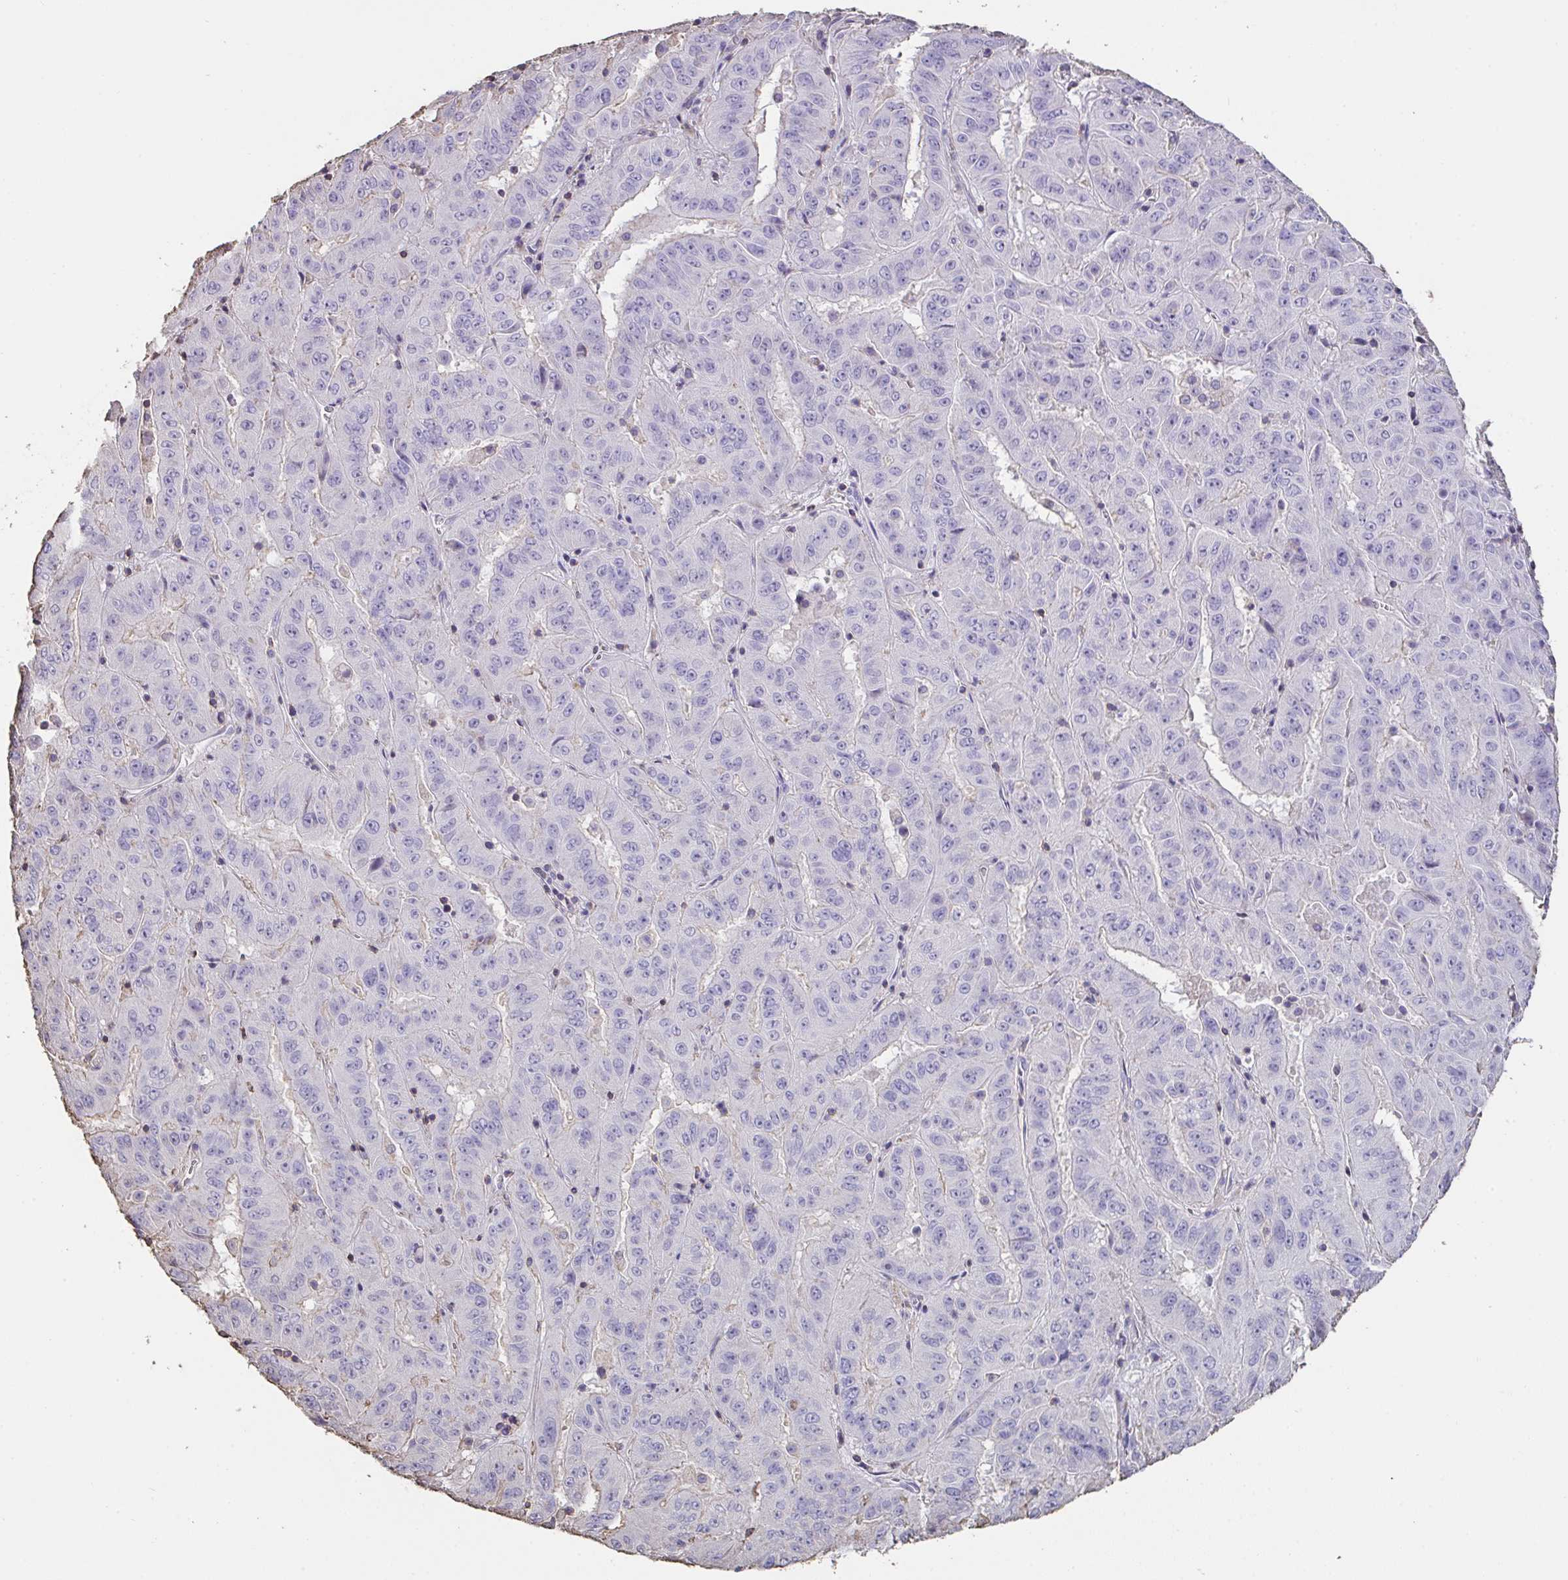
{"staining": {"intensity": "negative", "quantity": "none", "location": "none"}, "tissue": "pancreatic cancer", "cell_type": "Tumor cells", "image_type": "cancer", "snomed": [{"axis": "morphology", "description": "Adenocarcinoma, NOS"}, {"axis": "topography", "description": "Pancreas"}], "caption": "Immunohistochemistry histopathology image of neoplastic tissue: human pancreatic cancer (adenocarcinoma) stained with DAB (3,3'-diaminobenzidine) exhibits no significant protein staining in tumor cells. (Stains: DAB IHC with hematoxylin counter stain, Microscopy: brightfield microscopy at high magnification).", "gene": "IL23R", "patient": {"sex": "male", "age": 63}}